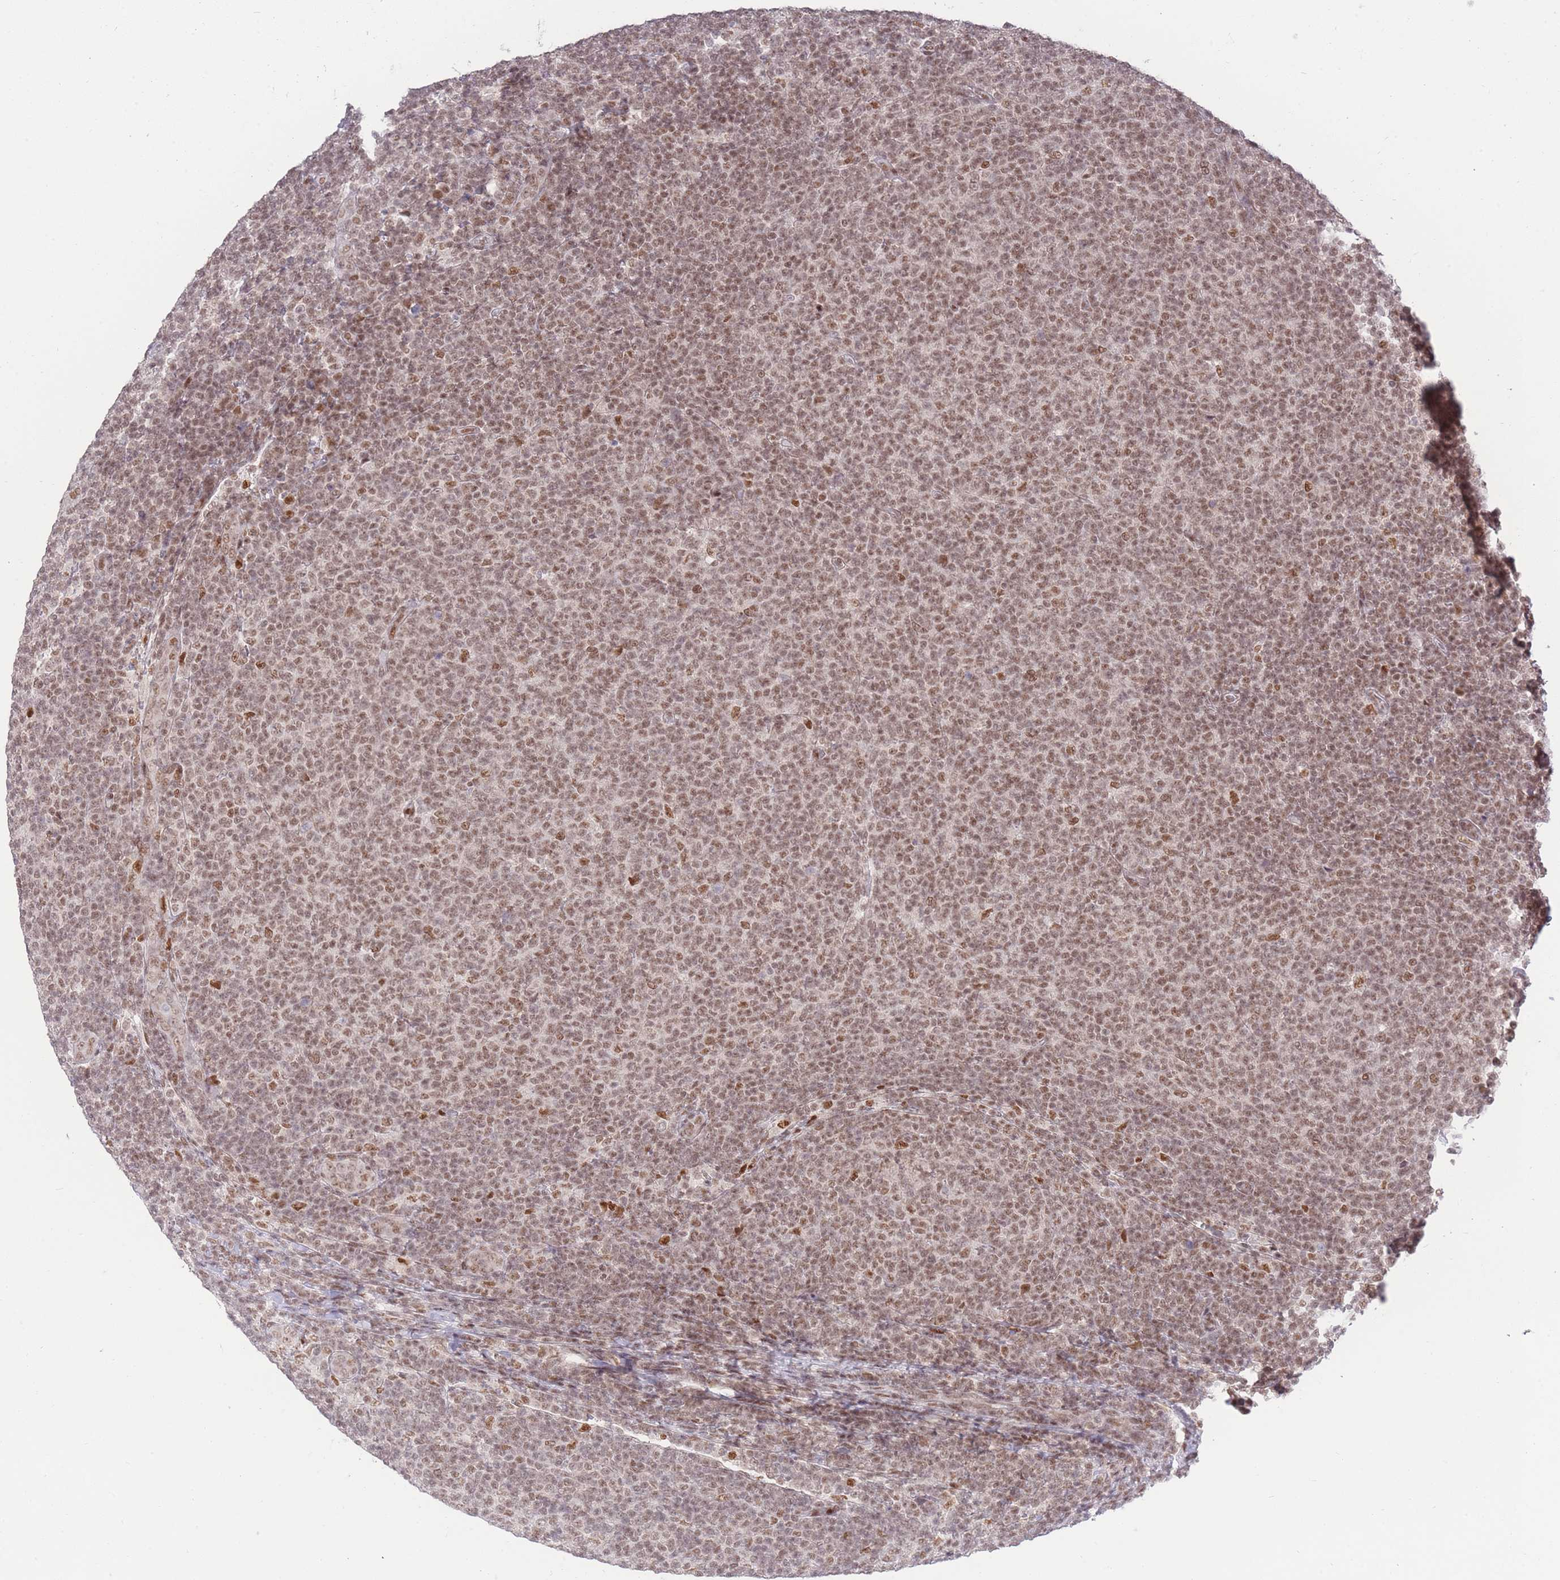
{"staining": {"intensity": "moderate", "quantity": ">75%", "location": "nuclear"}, "tissue": "lymphoma", "cell_type": "Tumor cells", "image_type": "cancer", "snomed": [{"axis": "morphology", "description": "Malignant lymphoma, non-Hodgkin's type, Low grade"}, {"axis": "topography", "description": "Lymph node"}], "caption": "Low-grade malignant lymphoma, non-Hodgkin's type was stained to show a protein in brown. There is medium levels of moderate nuclear positivity in approximately >75% of tumor cells.", "gene": "CARD8", "patient": {"sex": "male", "age": 66}}